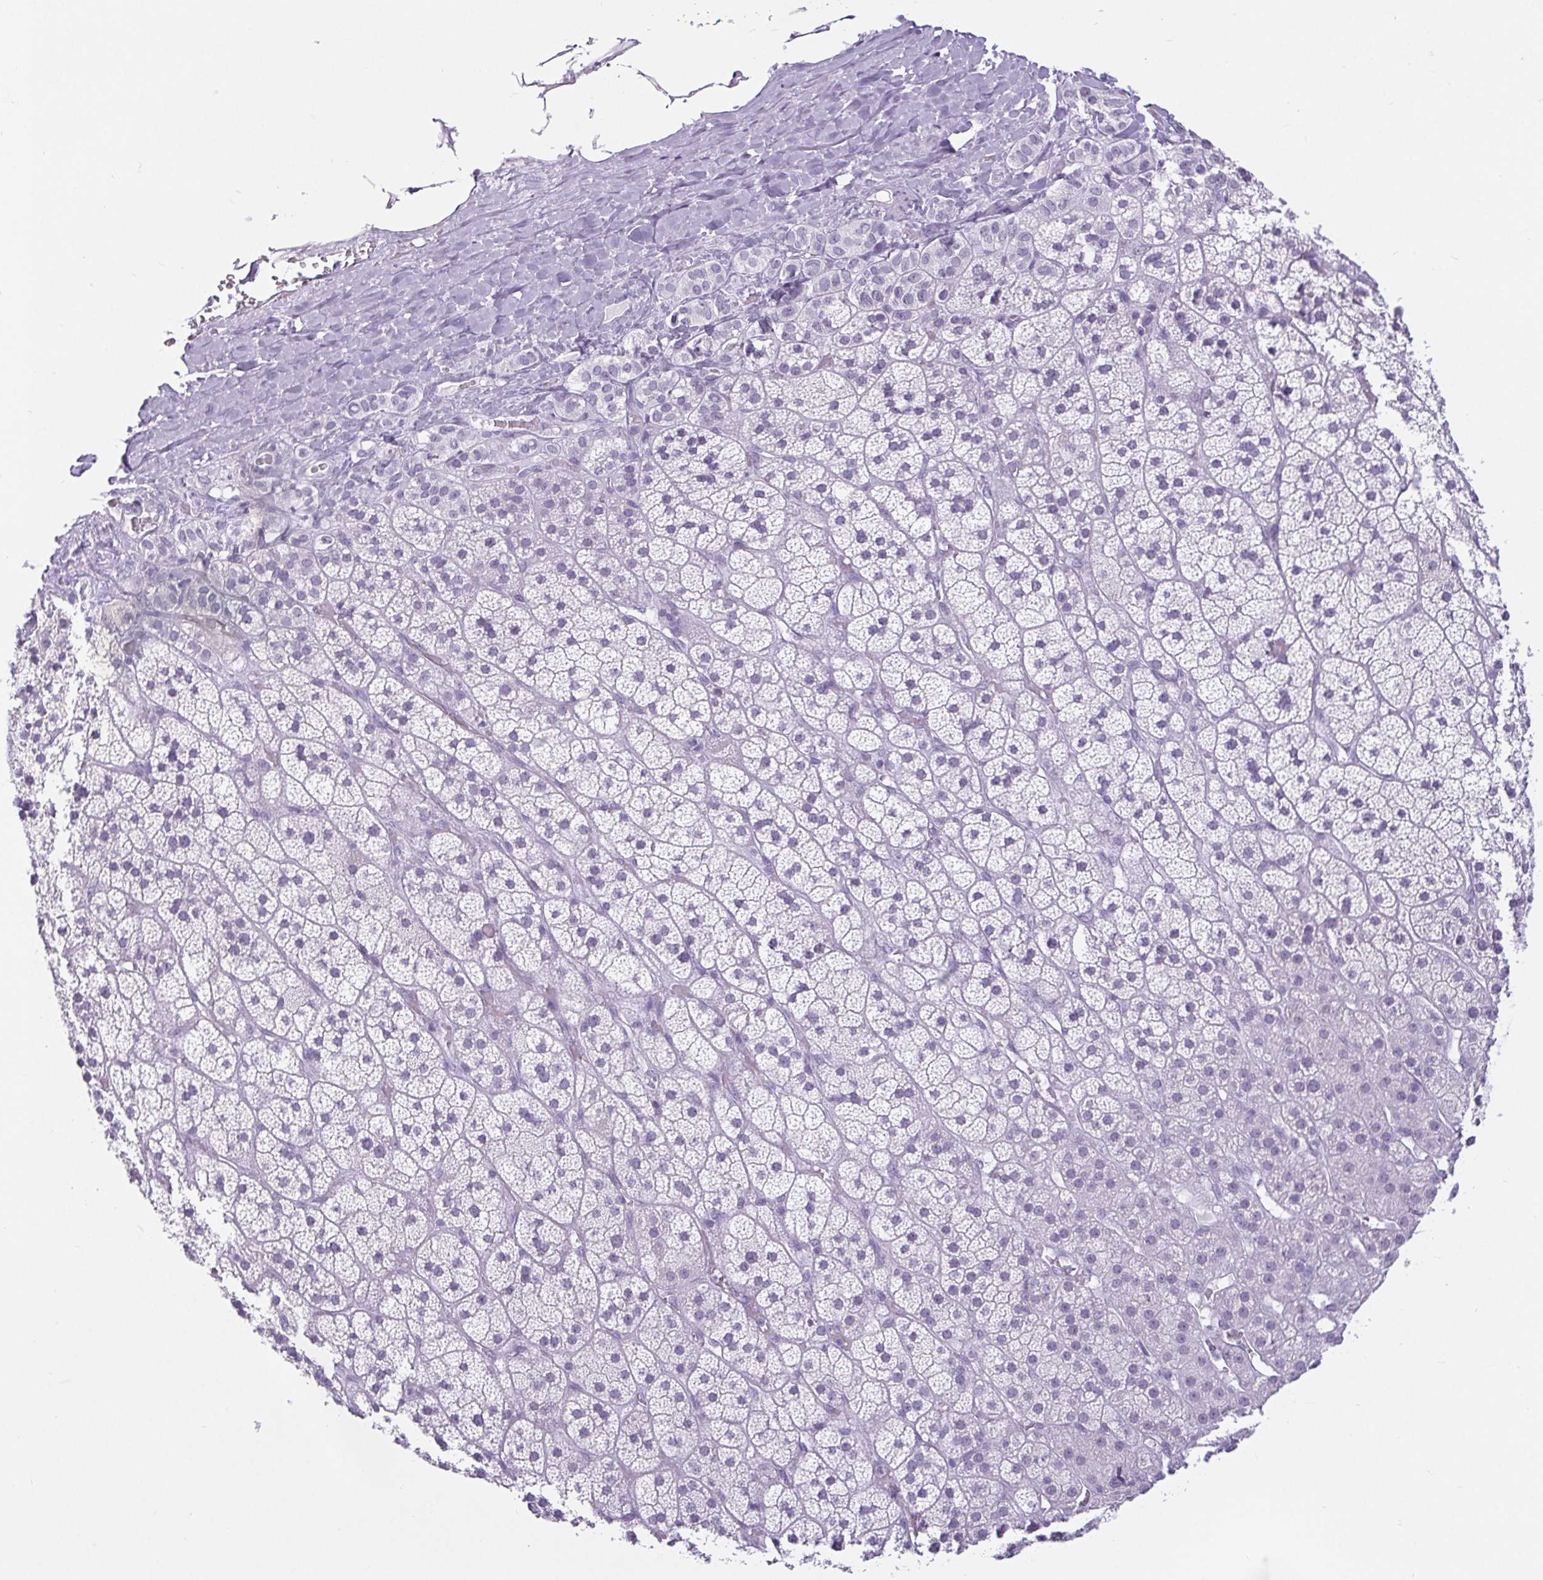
{"staining": {"intensity": "negative", "quantity": "none", "location": "none"}, "tissue": "adrenal gland", "cell_type": "Glandular cells", "image_type": "normal", "snomed": [{"axis": "morphology", "description": "Normal tissue, NOS"}, {"axis": "topography", "description": "Adrenal gland"}], "caption": "Image shows no significant protein staining in glandular cells of normal adrenal gland. (DAB (3,3'-diaminobenzidine) IHC with hematoxylin counter stain).", "gene": "BCAS1", "patient": {"sex": "male", "age": 57}}